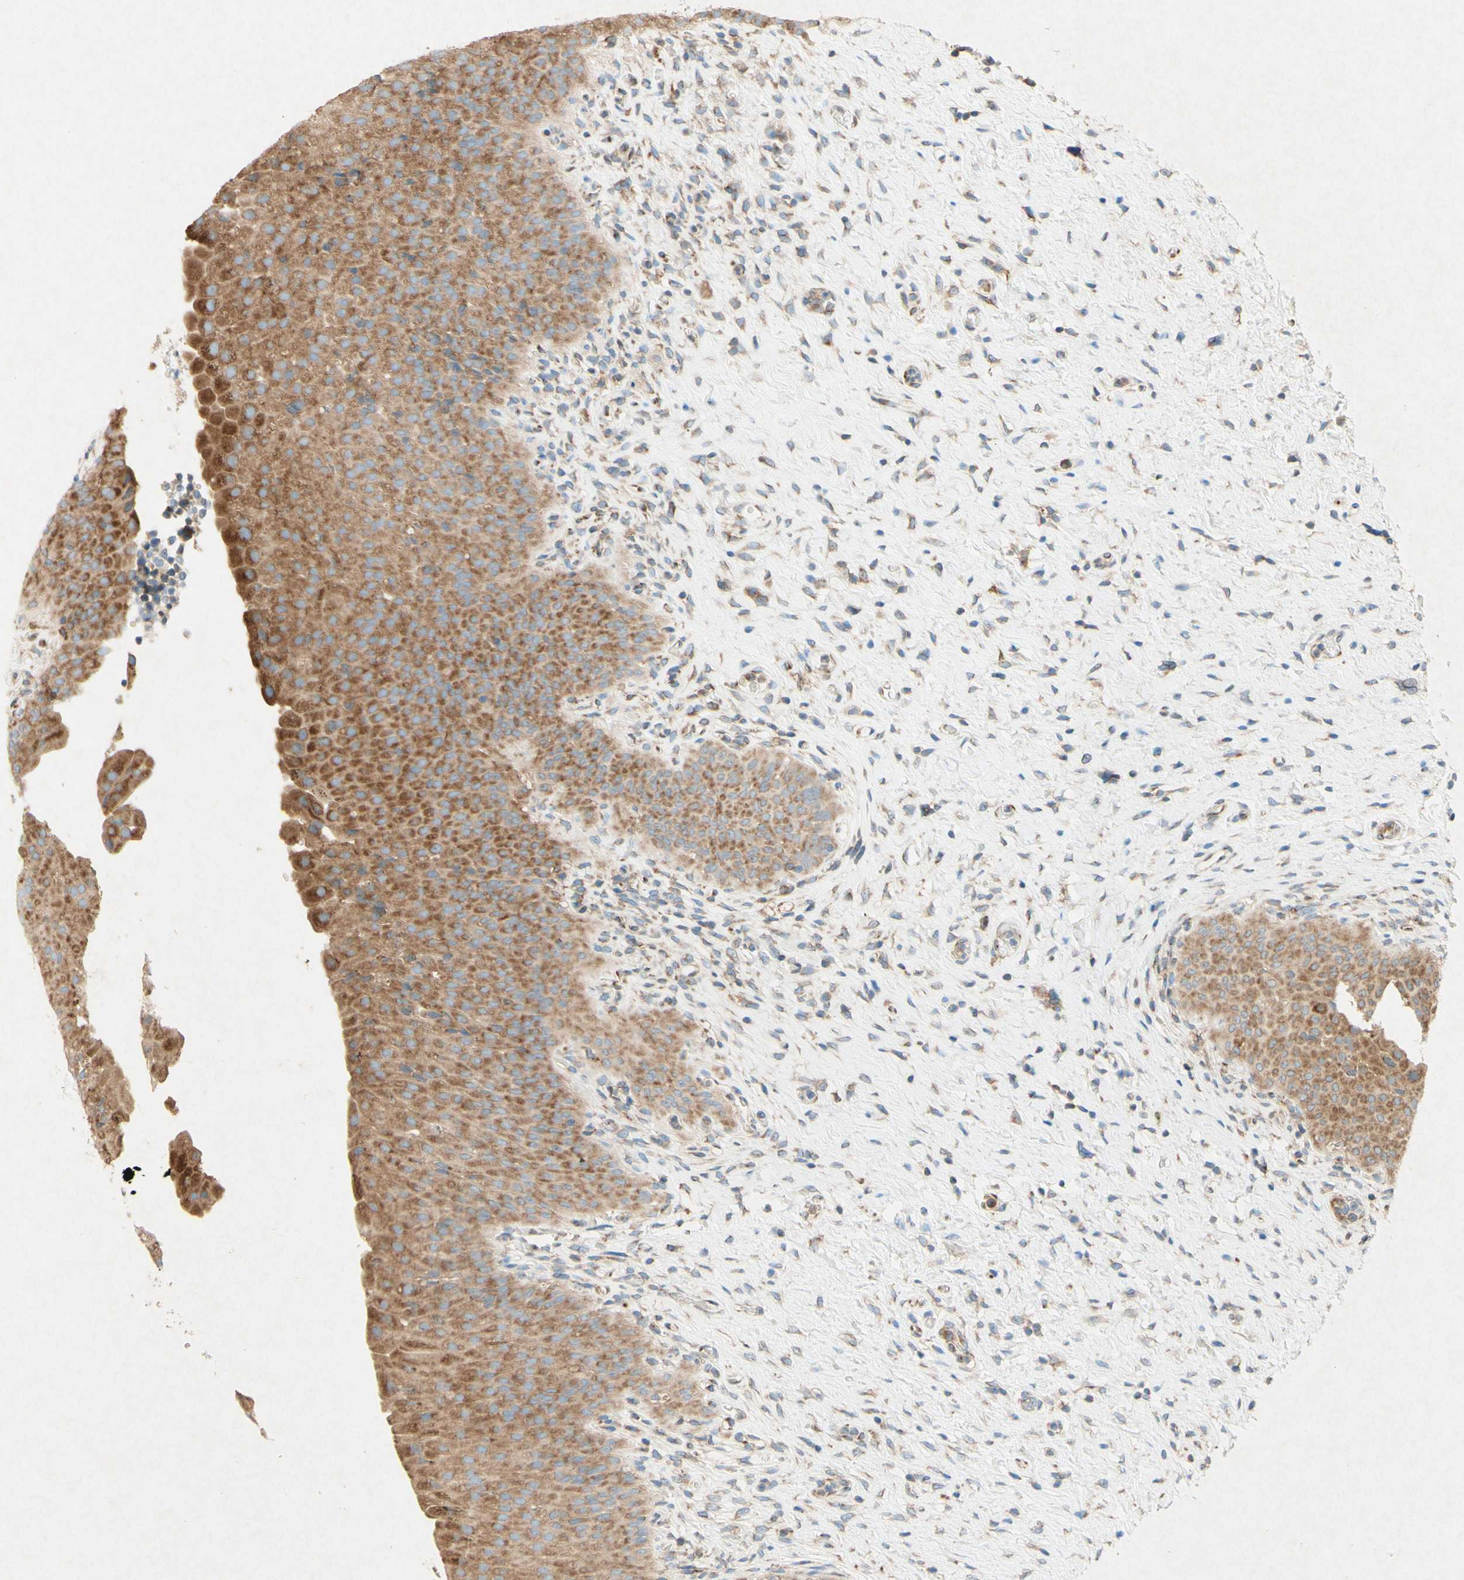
{"staining": {"intensity": "moderate", "quantity": ">75%", "location": "cytoplasmic/membranous"}, "tissue": "urinary bladder", "cell_type": "Urothelial cells", "image_type": "normal", "snomed": [{"axis": "morphology", "description": "Normal tissue, NOS"}, {"axis": "morphology", "description": "Urothelial carcinoma, High grade"}, {"axis": "topography", "description": "Urinary bladder"}], "caption": "IHC staining of unremarkable urinary bladder, which displays medium levels of moderate cytoplasmic/membranous expression in about >75% of urothelial cells indicating moderate cytoplasmic/membranous protein expression. The staining was performed using DAB (brown) for protein detection and nuclei were counterstained in hematoxylin (blue).", "gene": "PABPC1", "patient": {"sex": "male", "age": 46}}